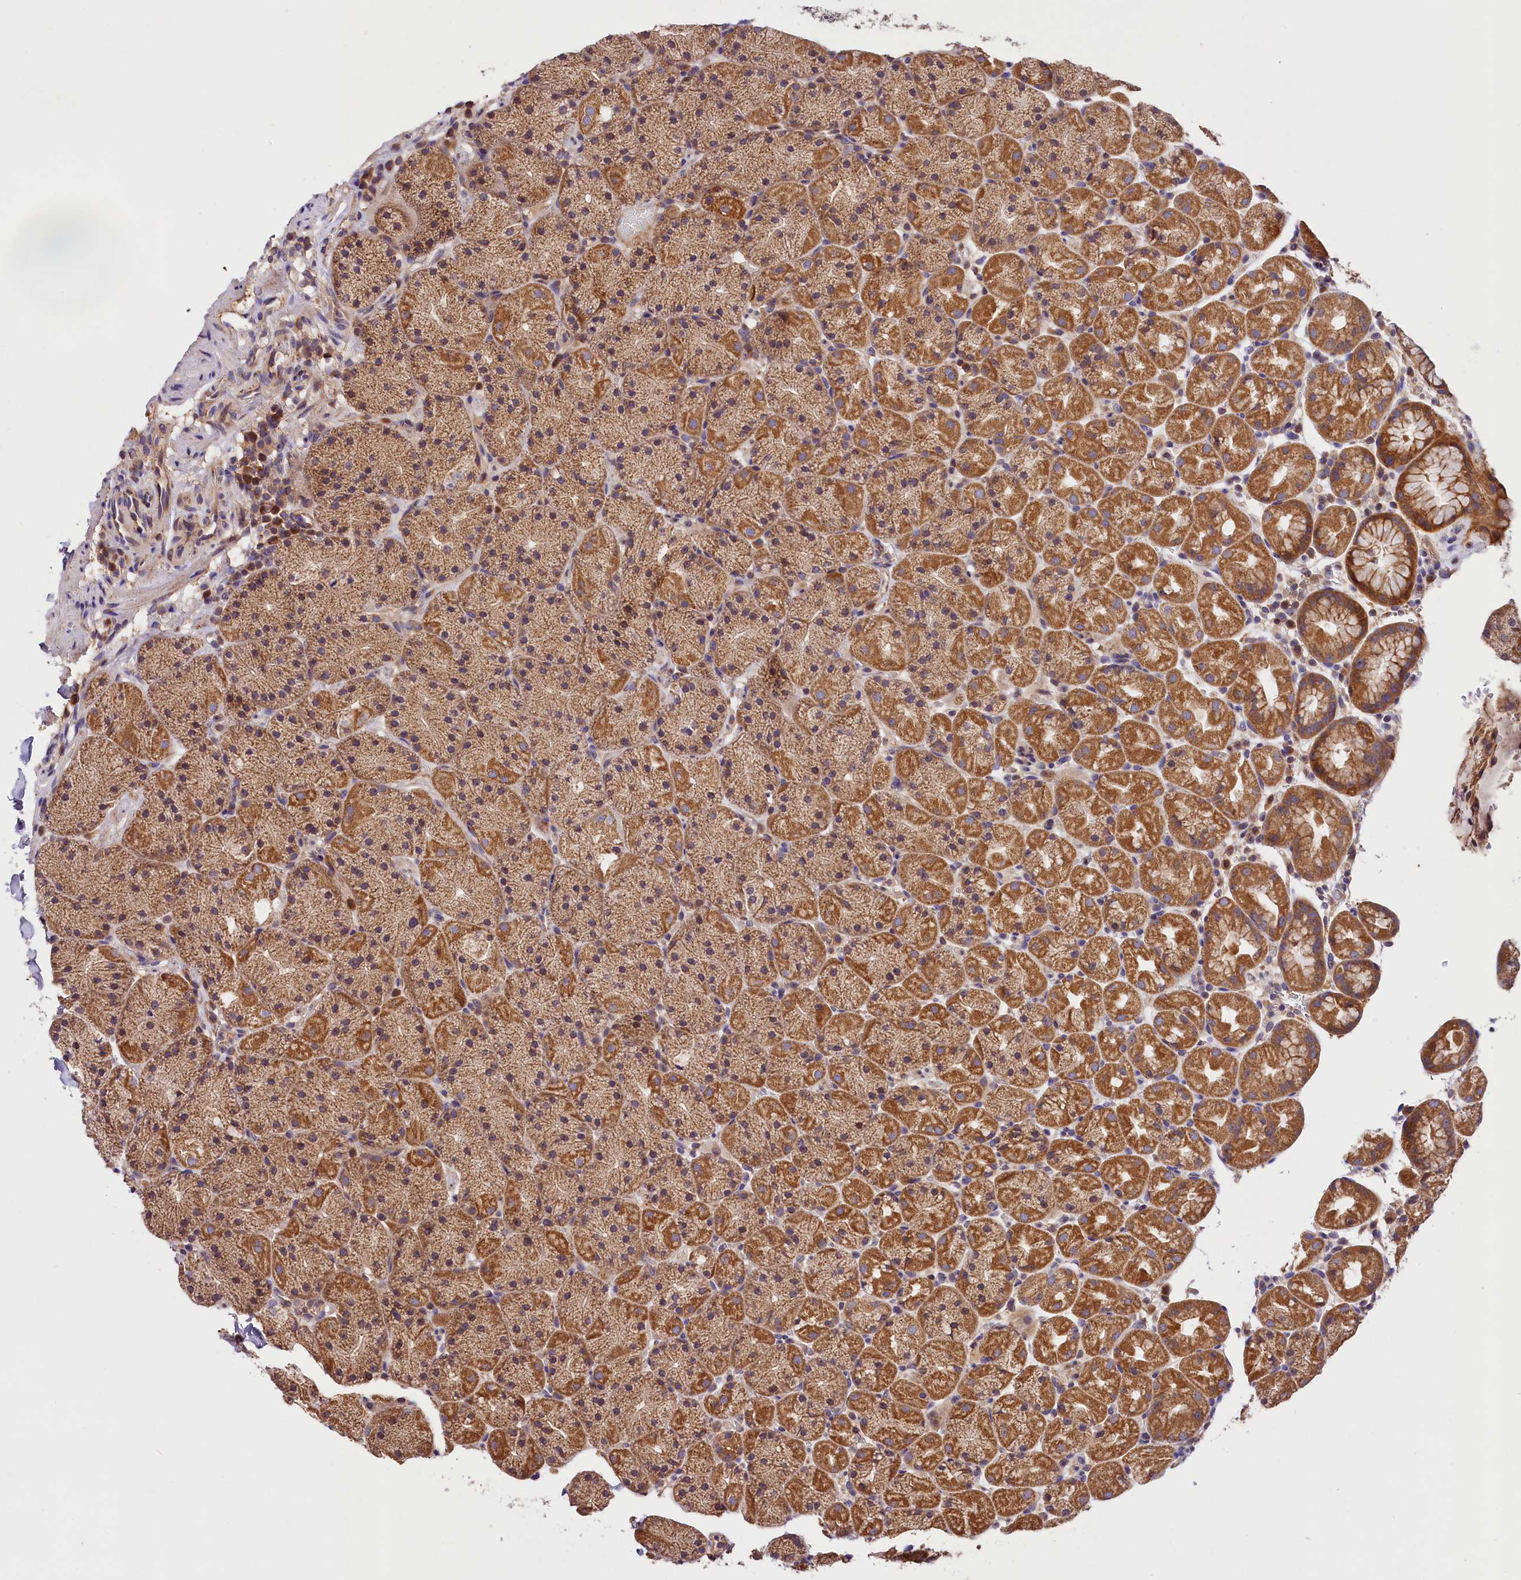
{"staining": {"intensity": "moderate", "quantity": ">75%", "location": "cytoplasmic/membranous"}, "tissue": "stomach", "cell_type": "Glandular cells", "image_type": "normal", "snomed": [{"axis": "morphology", "description": "Normal tissue, NOS"}, {"axis": "topography", "description": "Stomach, upper"}, {"axis": "topography", "description": "Stomach, lower"}], "caption": "Human stomach stained with a brown dye displays moderate cytoplasmic/membranous positive staining in approximately >75% of glandular cells.", "gene": "KPTN", "patient": {"sex": "male", "age": 67}}